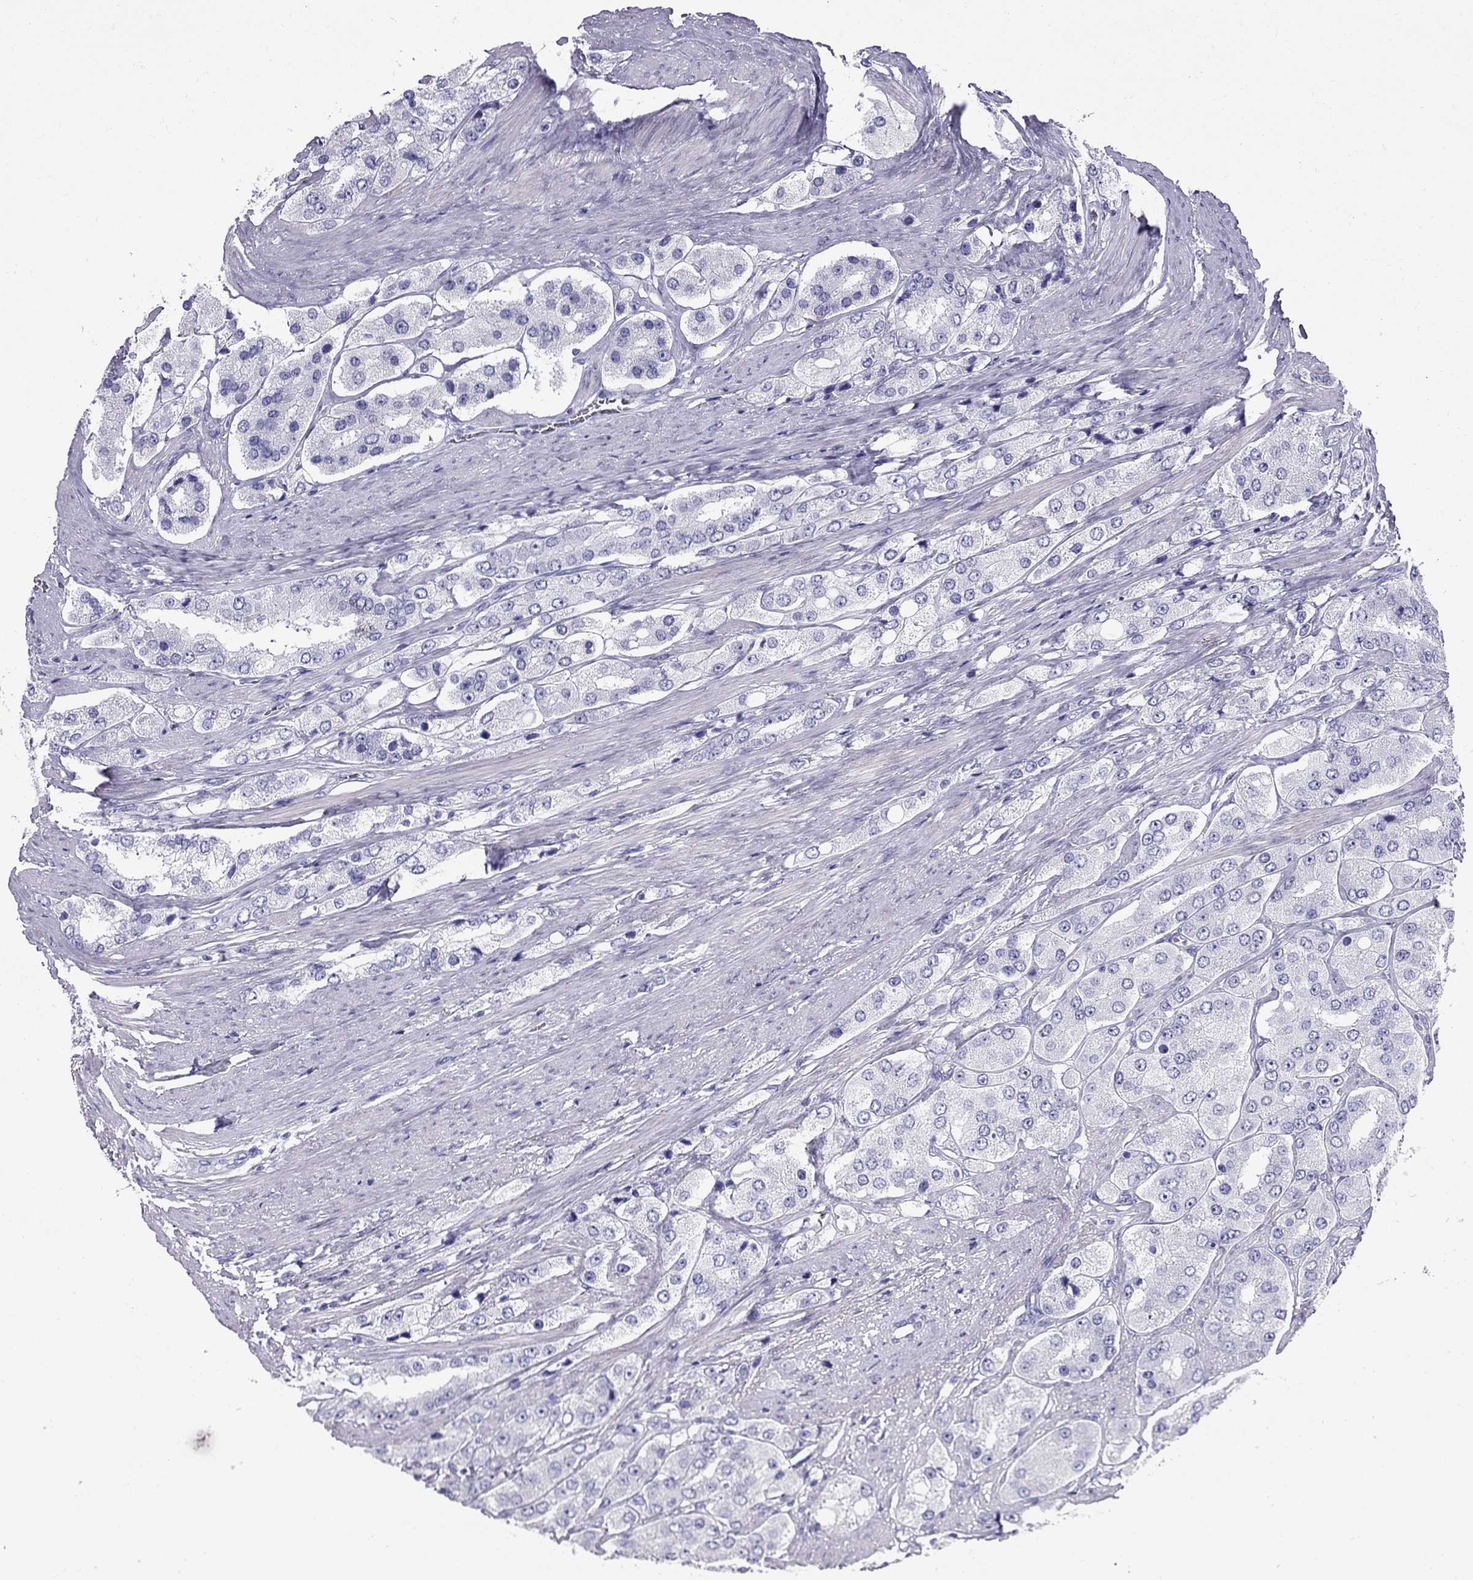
{"staining": {"intensity": "negative", "quantity": "none", "location": "none"}, "tissue": "prostate cancer", "cell_type": "Tumor cells", "image_type": "cancer", "snomed": [{"axis": "morphology", "description": "Adenocarcinoma, Low grade"}, {"axis": "topography", "description": "Prostate"}], "caption": "The image shows no staining of tumor cells in adenocarcinoma (low-grade) (prostate).", "gene": "PDE6A", "patient": {"sex": "male", "age": 69}}